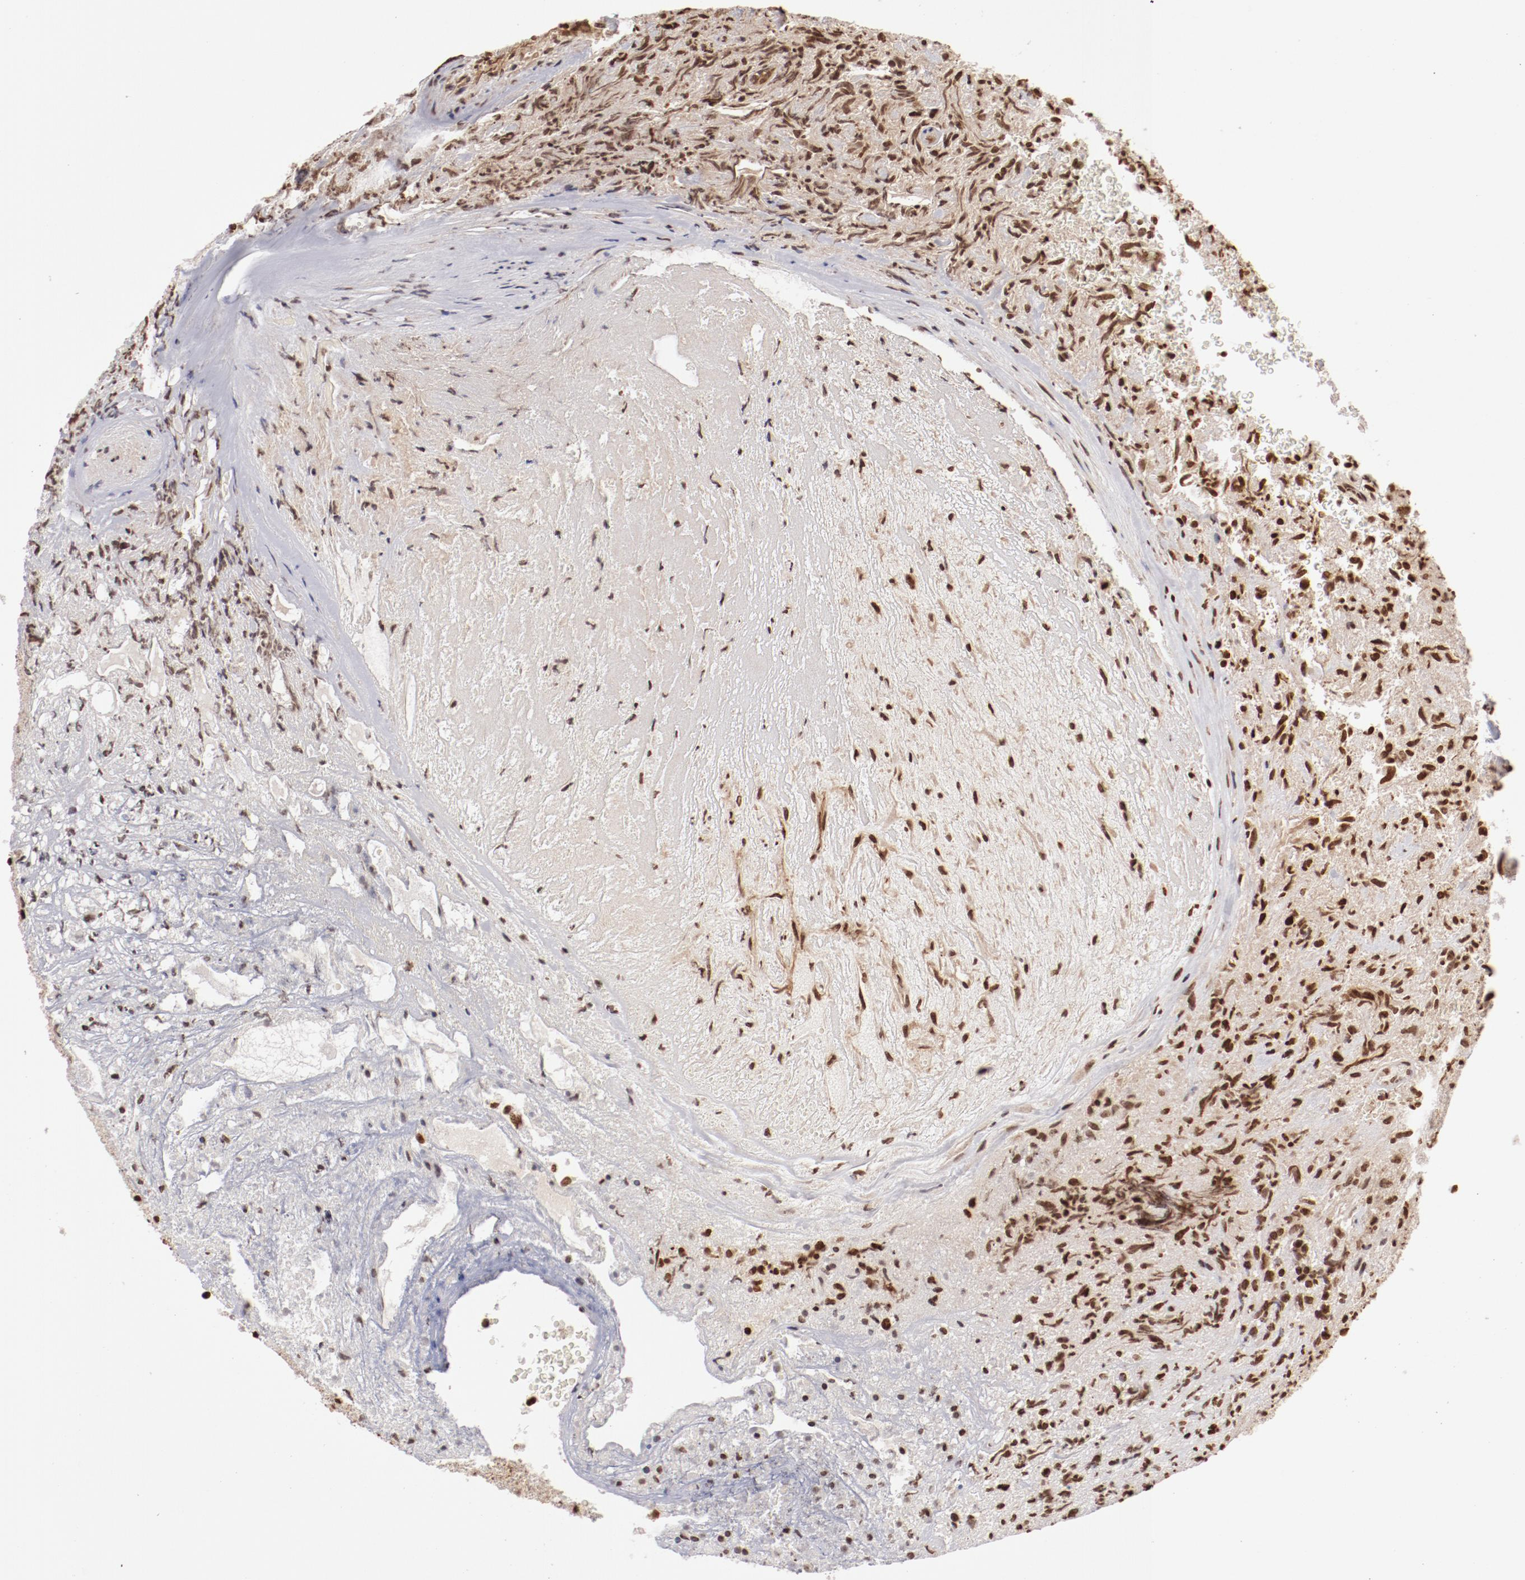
{"staining": {"intensity": "moderate", "quantity": ">75%", "location": "nuclear"}, "tissue": "glioma", "cell_type": "Tumor cells", "image_type": "cancer", "snomed": [{"axis": "morphology", "description": "Normal tissue, NOS"}, {"axis": "morphology", "description": "Glioma, malignant, High grade"}, {"axis": "topography", "description": "Cerebral cortex"}], "caption": "Immunohistochemical staining of human glioma displays moderate nuclear protein staining in approximately >75% of tumor cells.", "gene": "ABL2", "patient": {"sex": "male", "age": 75}}